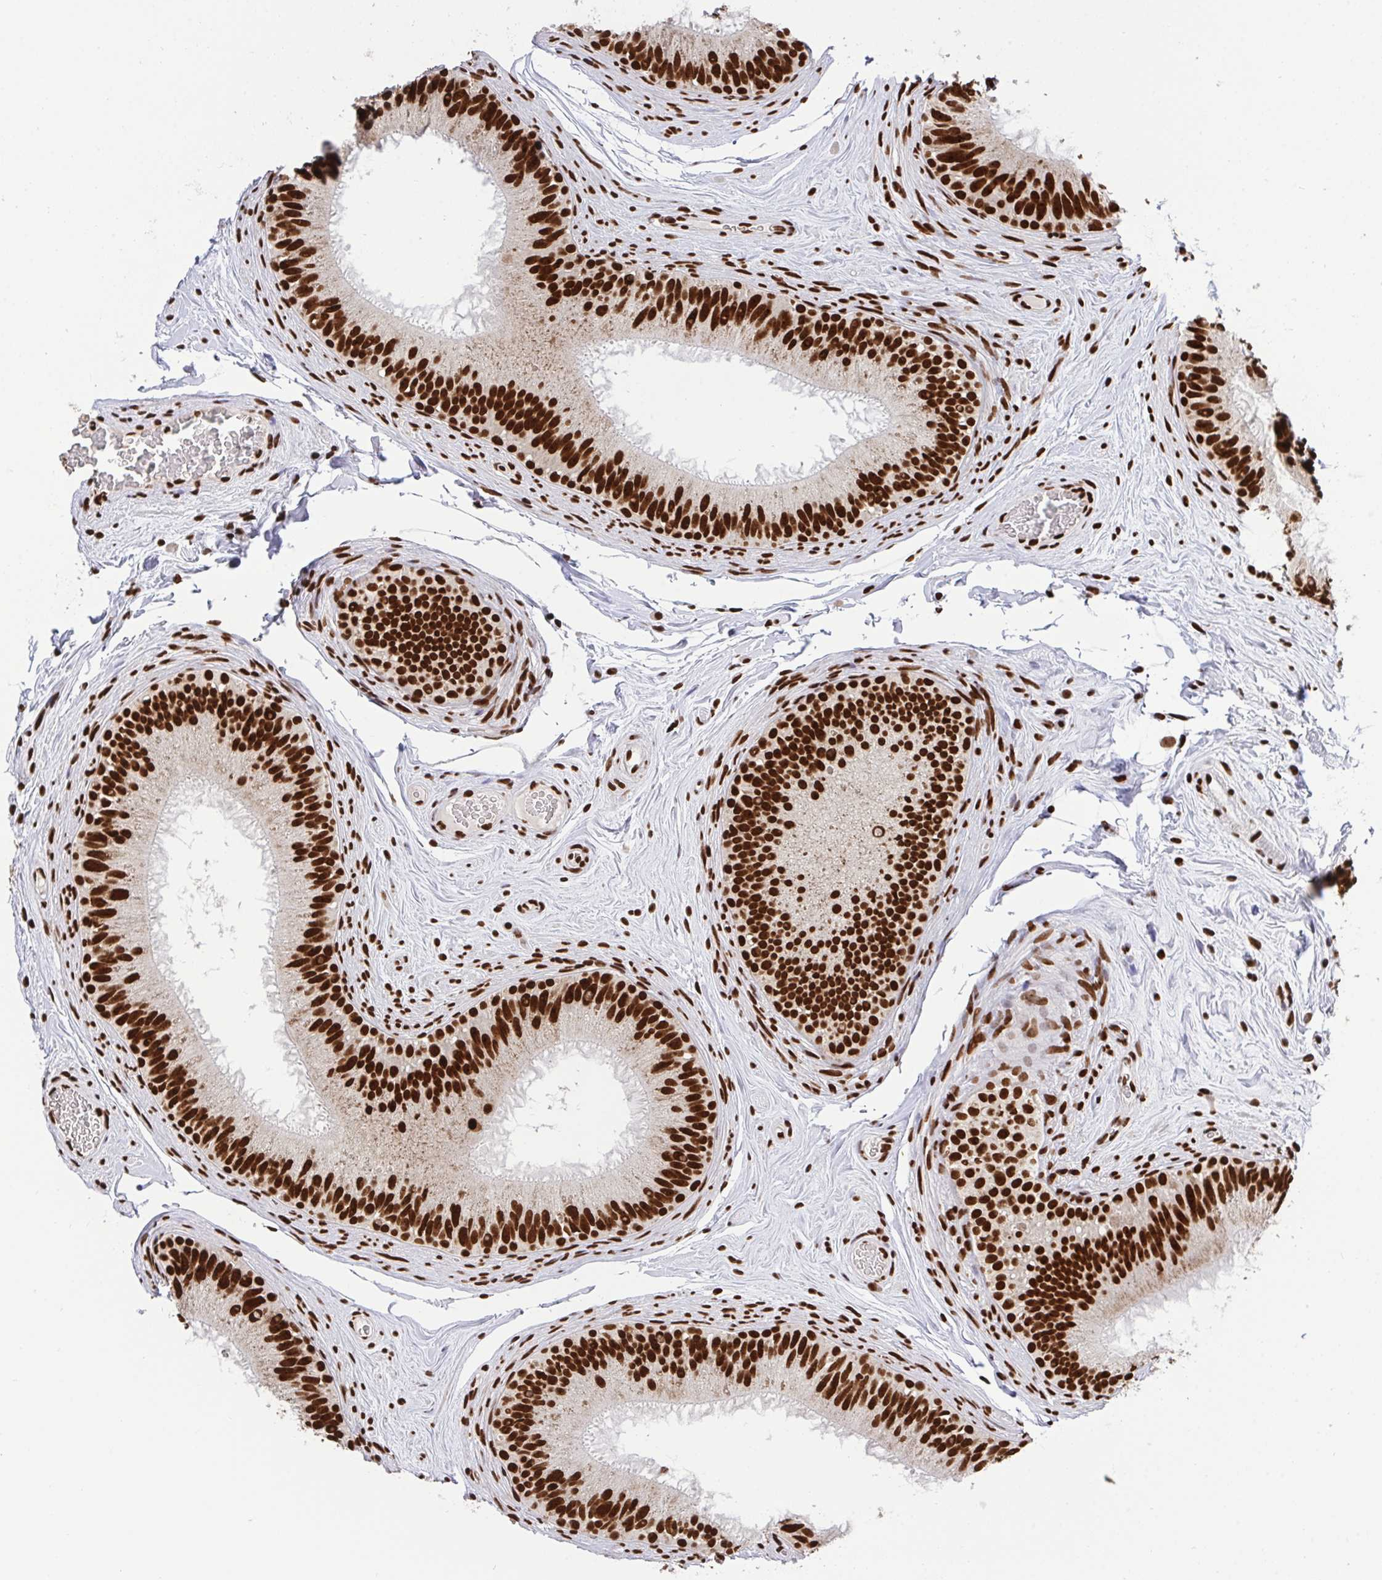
{"staining": {"intensity": "strong", "quantity": ">75%", "location": "nuclear"}, "tissue": "epididymis", "cell_type": "Glandular cells", "image_type": "normal", "snomed": [{"axis": "morphology", "description": "Normal tissue, NOS"}, {"axis": "topography", "description": "Epididymis"}], "caption": "Immunohistochemical staining of benign human epididymis reveals >75% levels of strong nuclear protein positivity in approximately >75% of glandular cells. (DAB (3,3'-diaminobenzidine) IHC with brightfield microscopy, high magnification).", "gene": "ENSG00000268083", "patient": {"sex": "male", "age": 44}}